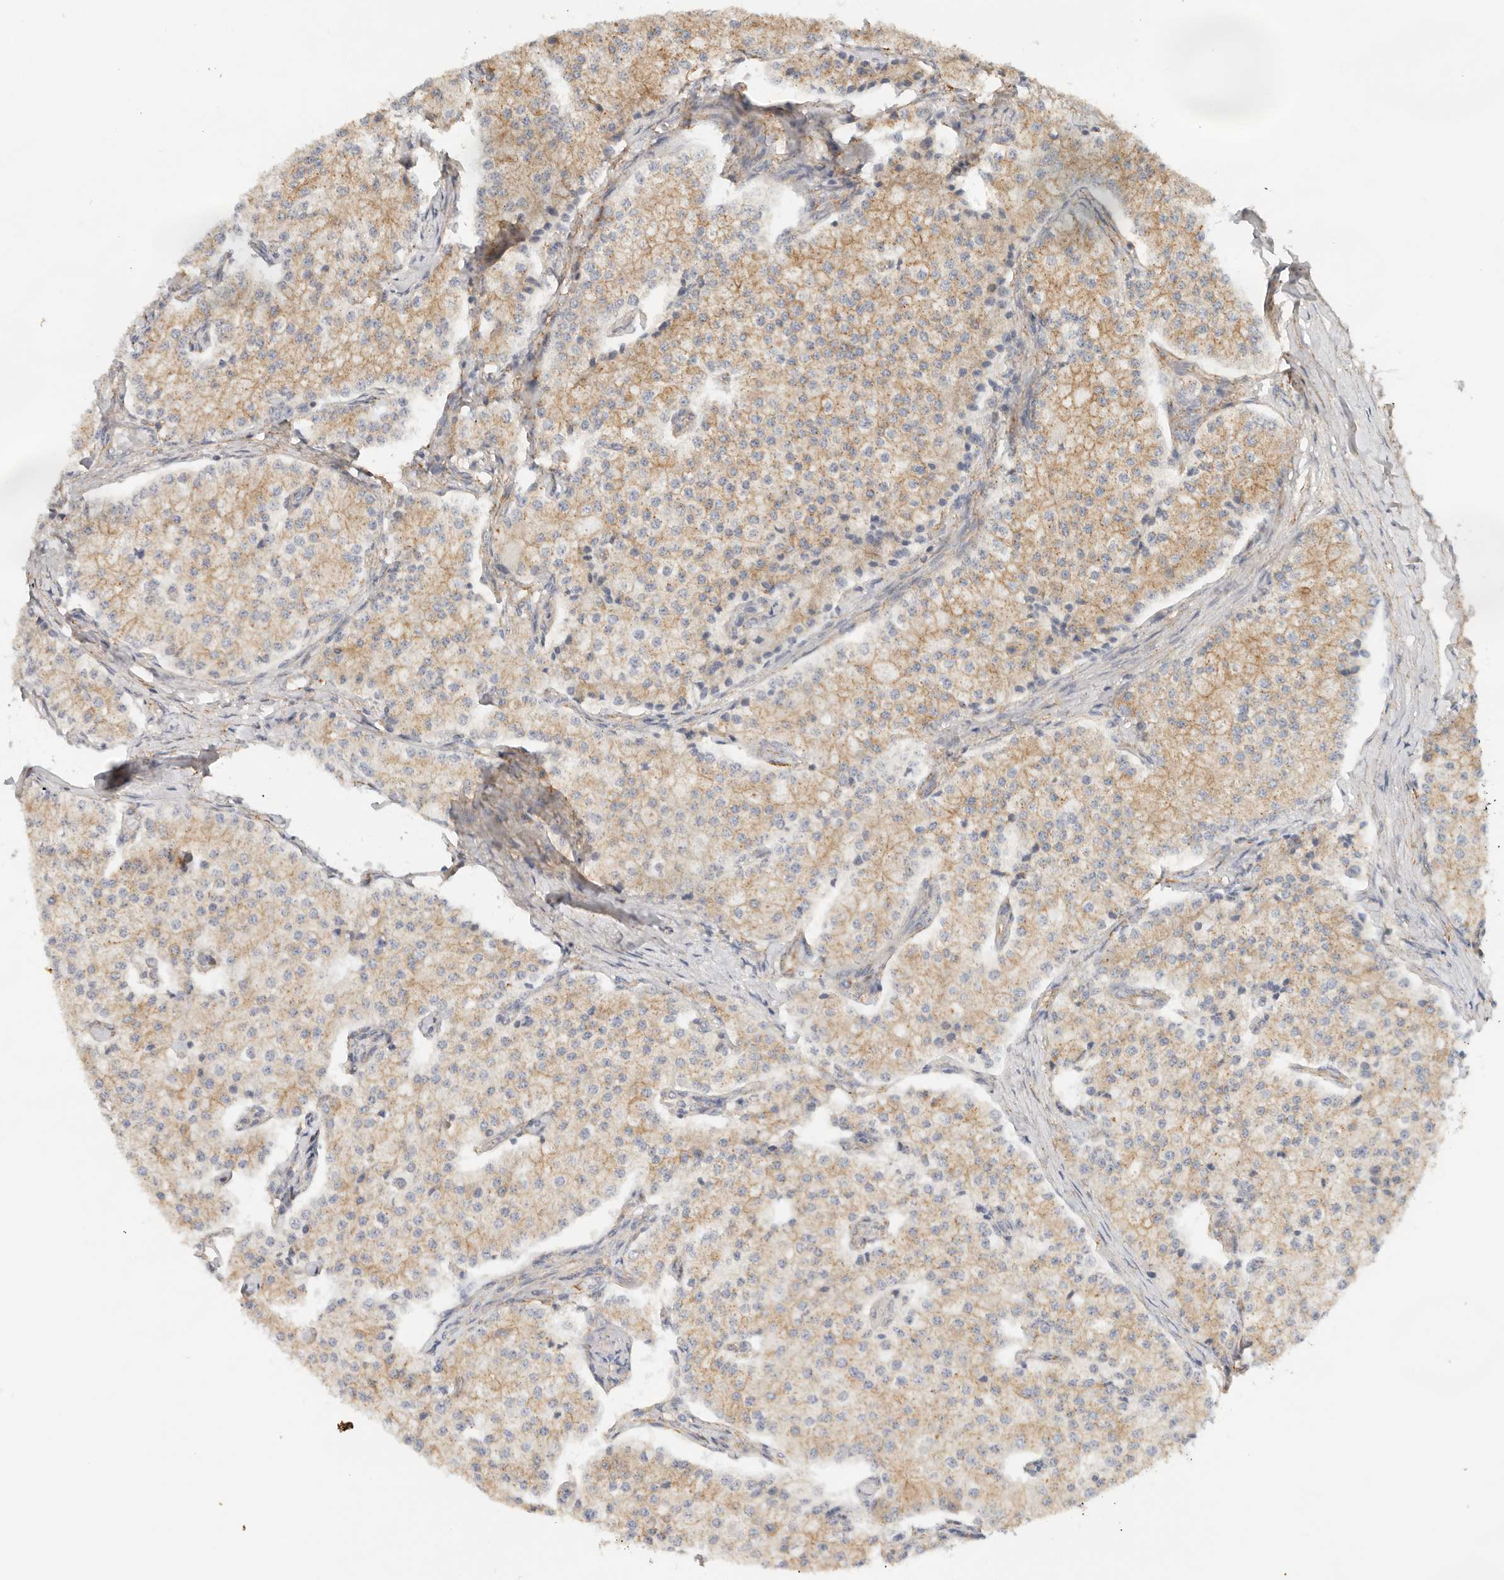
{"staining": {"intensity": "weak", "quantity": ">75%", "location": "cytoplasmic/membranous"}, "tissue": "carcinoid", "cell_type": "Tumor cells", "image_type": "cancer", "snomed": [{"axis": "morphology", "description": "Carcinoid, malignant, NOS"}, {"axis": "topography", "description": "Colon"}], "caption": "This micrograph displays malignant carcinoid stained with immunohistochemistry to label a protein in brown. The cytoplasmic/membranous of tumor cells show weak positivity for the protein. Nuclei are counter-stained blue.", "gene": "HEXD", "patient": {"sex": "female", "age": 52}}